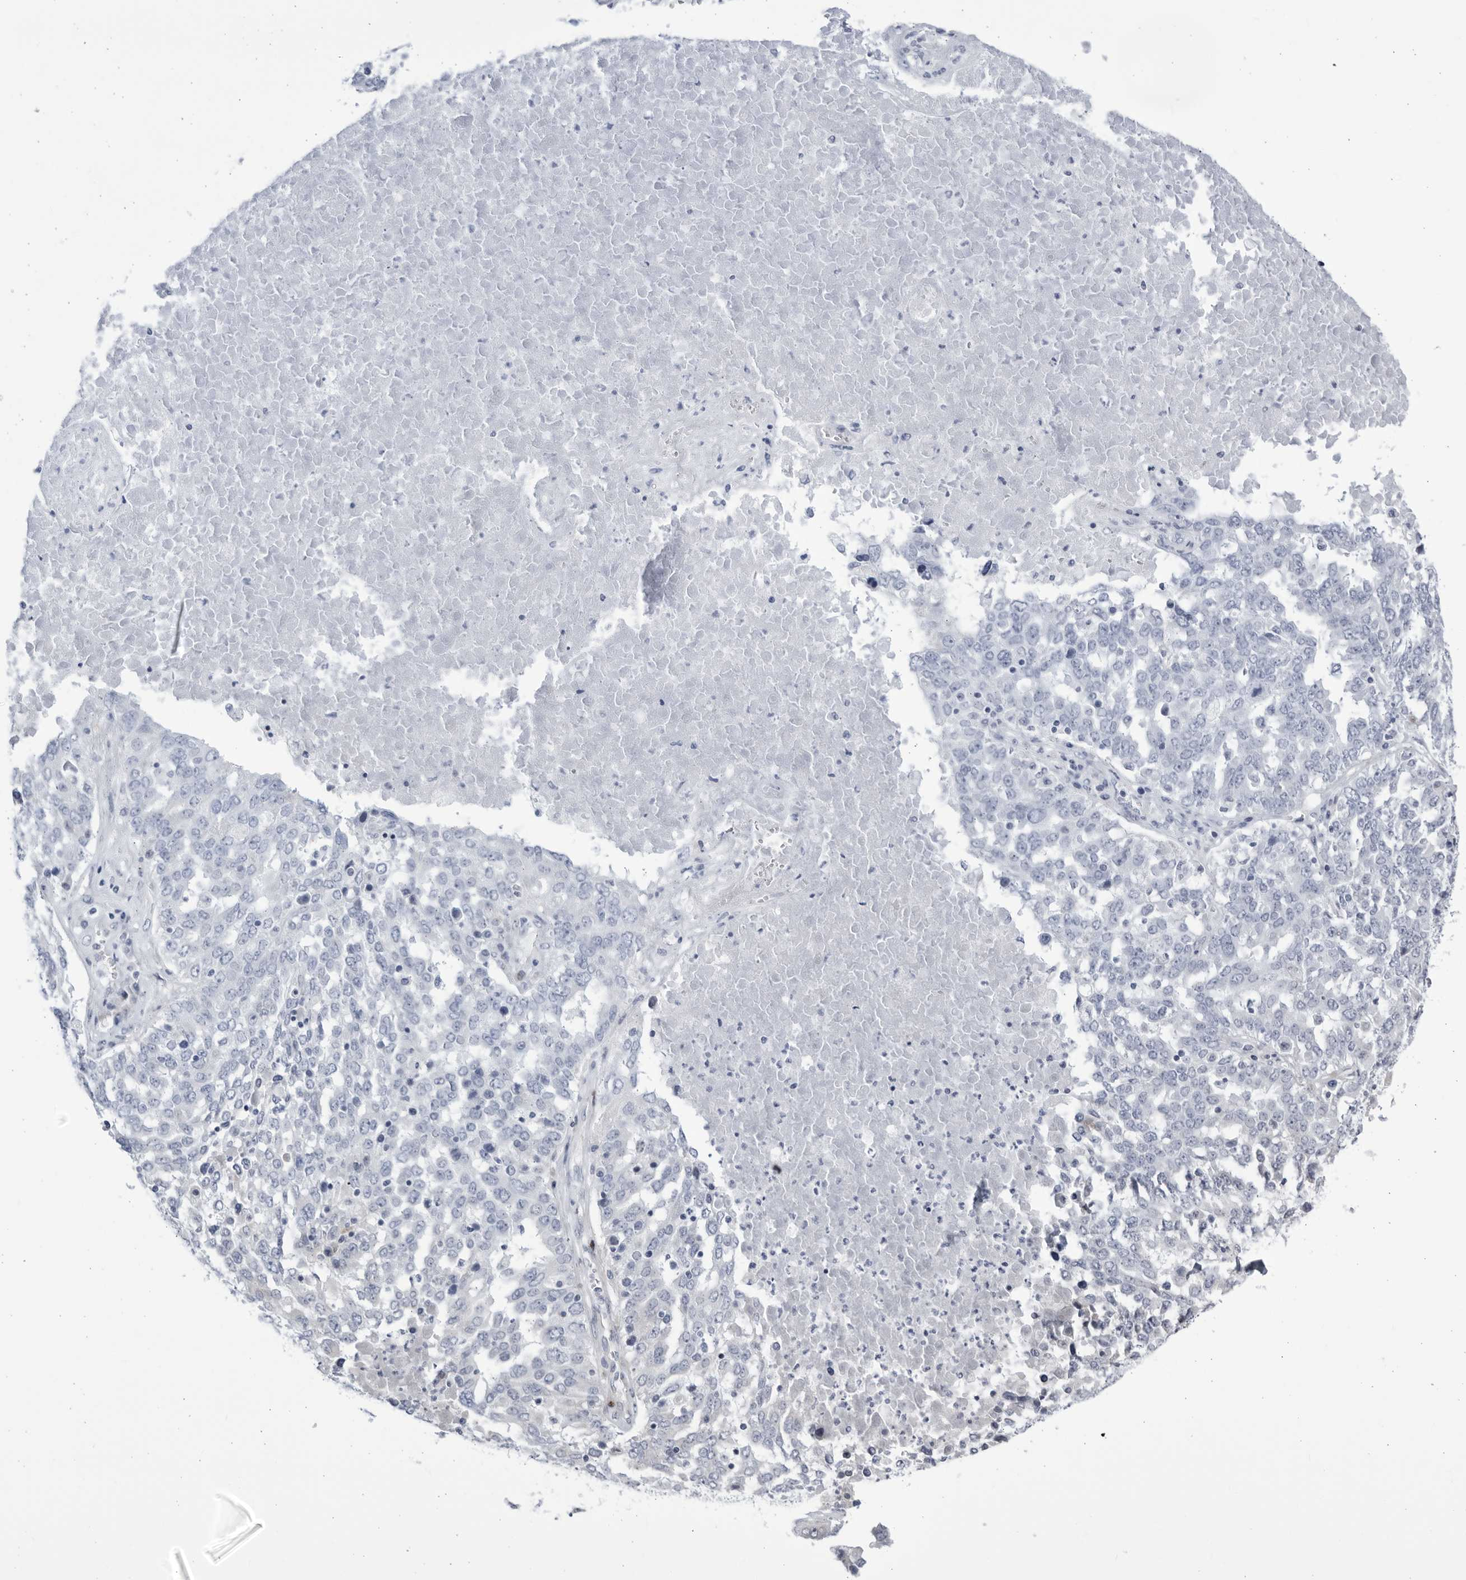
{"staining": {"intensity": "negative", "quantity": "none", "location": "none"}, "tissue": "ovarian cancer", "cell_type": "Tumor cells", "image_type": "cancer", "snomed": [{"axis": "morphology", "description": "Carcinoma, endometroid"}, {"axis": "topography", "description": "Ovary"}], "caption": "Endometroid carcinoma (ovarian) was stained to show a protein in brown. There is no significant positivity in tumor cells.", "gene": "CCDC181", "patient": {"sex": "female", "age": 62}}